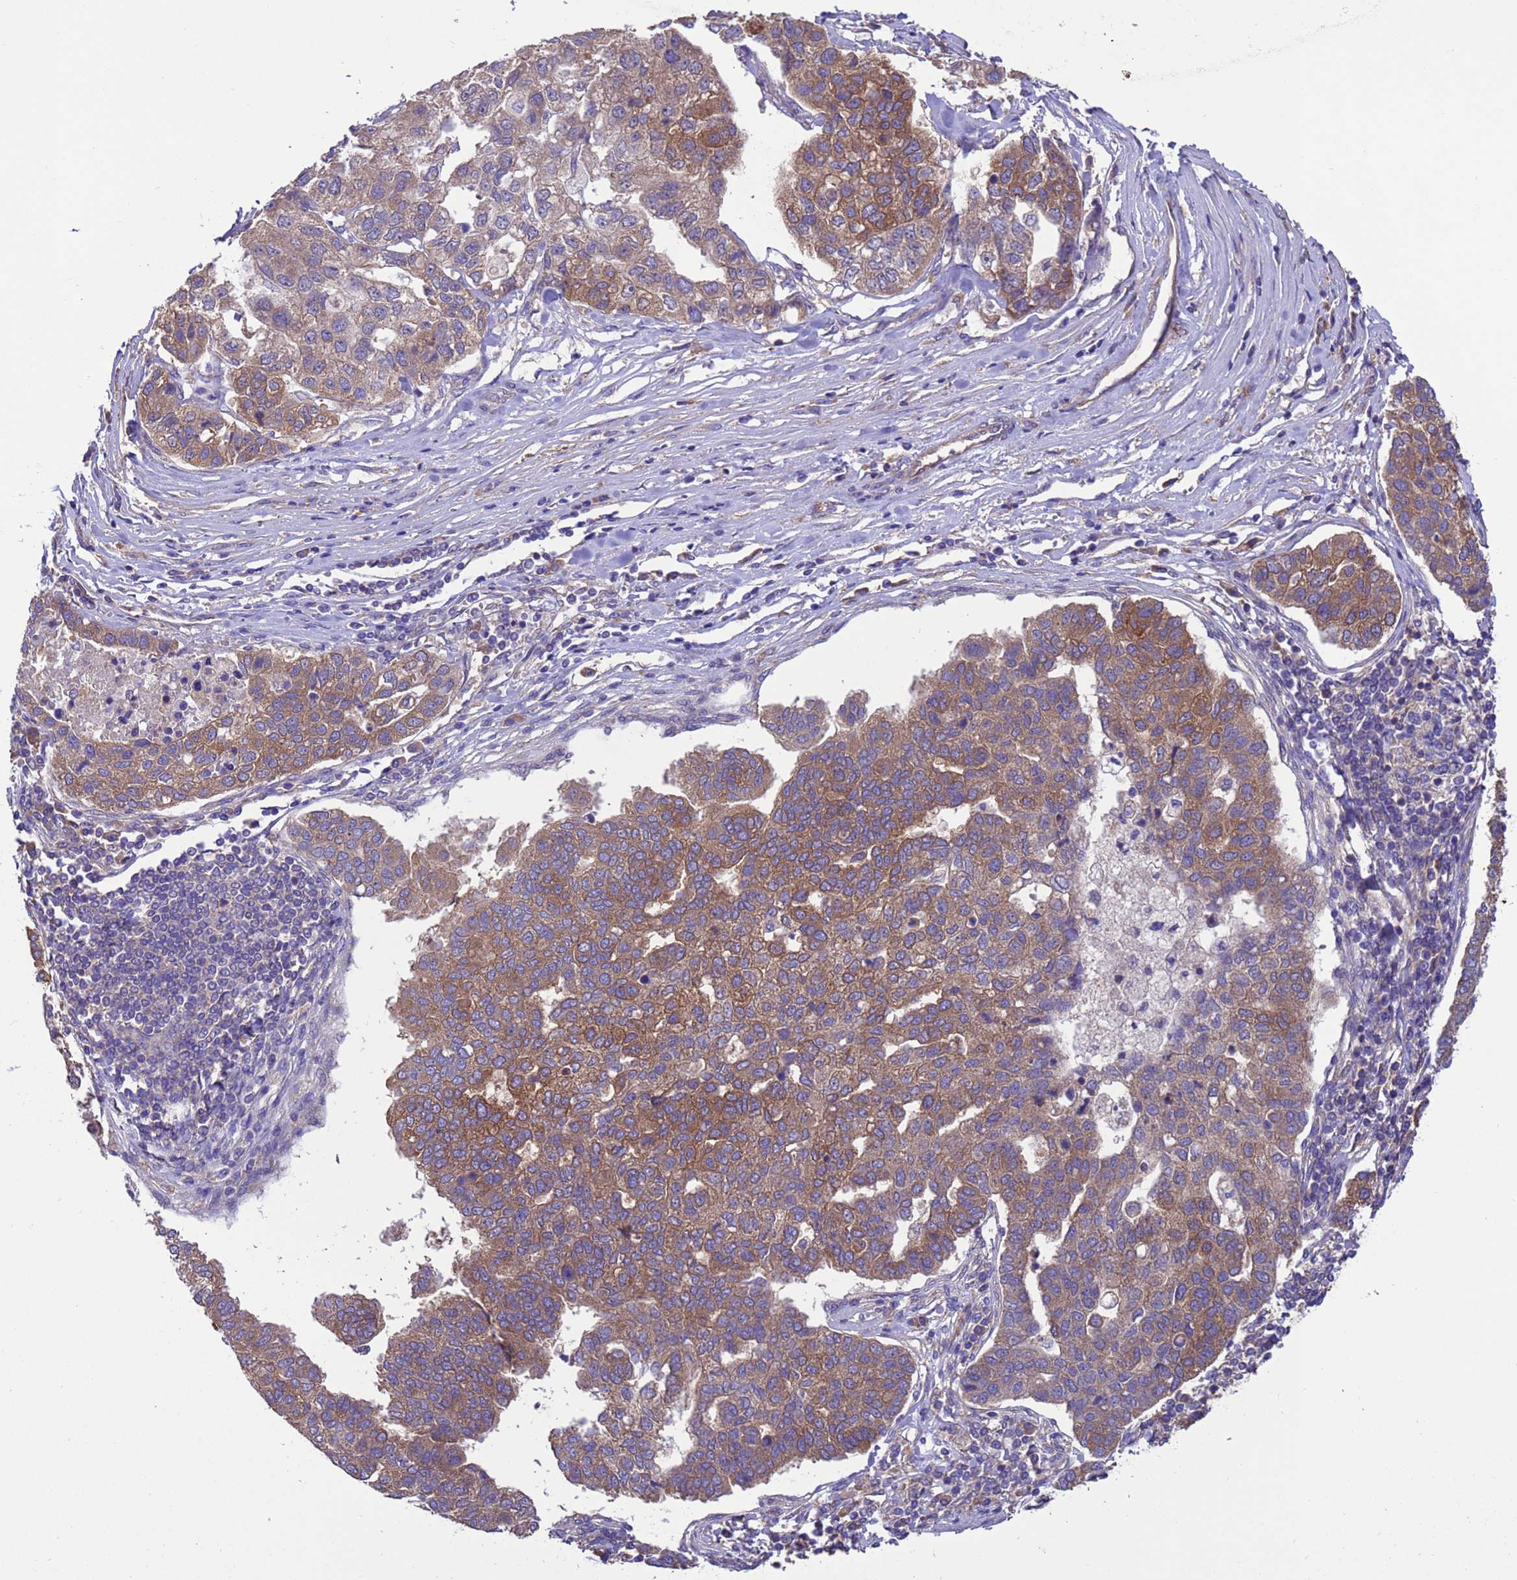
{"staining": {"intensity": "moderate", "quantity": ">75%", "location": "cytoplasmic/membranous"}, "tissue": "pancreatic cancer", "cell_type": "Tumor cells", "image_type": "cancer", "snomed": [{"axis": "morphology", "description": "Adenocarcinoma, NOS"}, {"axis": "topography", "description": "Pancreas"}], "caption": "Adenocarcinoma (pancreatic) stained for a protein demonstrates moderate cytoplasmic/membranous positivity in tumor cells.", "gene": "ARHGAP12", "patient": {"sex": "female", "age": 61}}